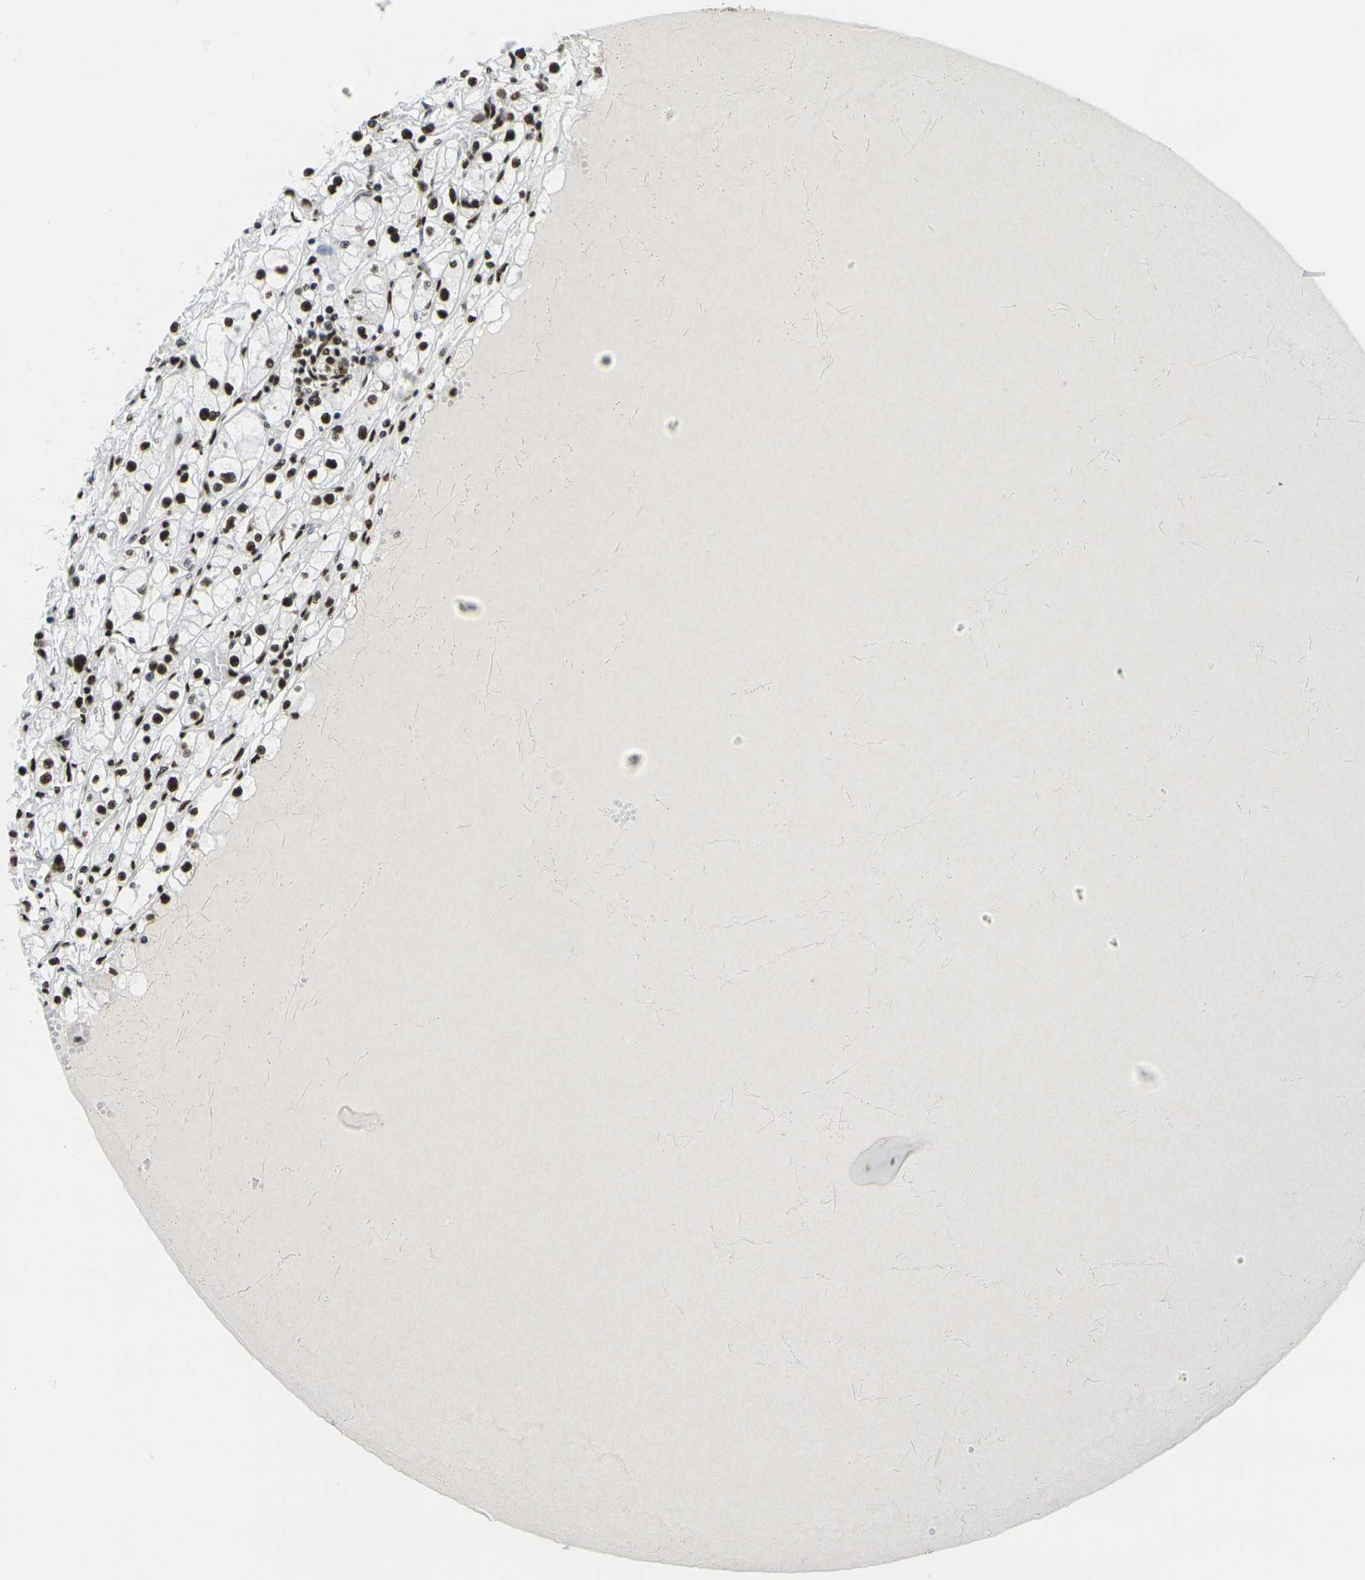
{"staining": {"intensity": "strong", "quantity": ">75%", "location": "nuclear"}, "tissue": "renal cancer", "cell_type": "Tumor cells", "image_type": "cancer", "snomed": [{"axis": "morphology", "description": "Adenocarcinoma, NOS"}, {"axis": "topography", "description": "Kidney"}], "caption": "Immunohistochemistry photomicrograph of neoplastic tissue: human renal cancer stained using immunohistochemistry shows high levels of strong protein expression localized specifically in the nuclear of tumor cells, appearing as a nuclear brown color.", "gene": "SMARCC1", "patient": {"sex": "male", "age": 56}}